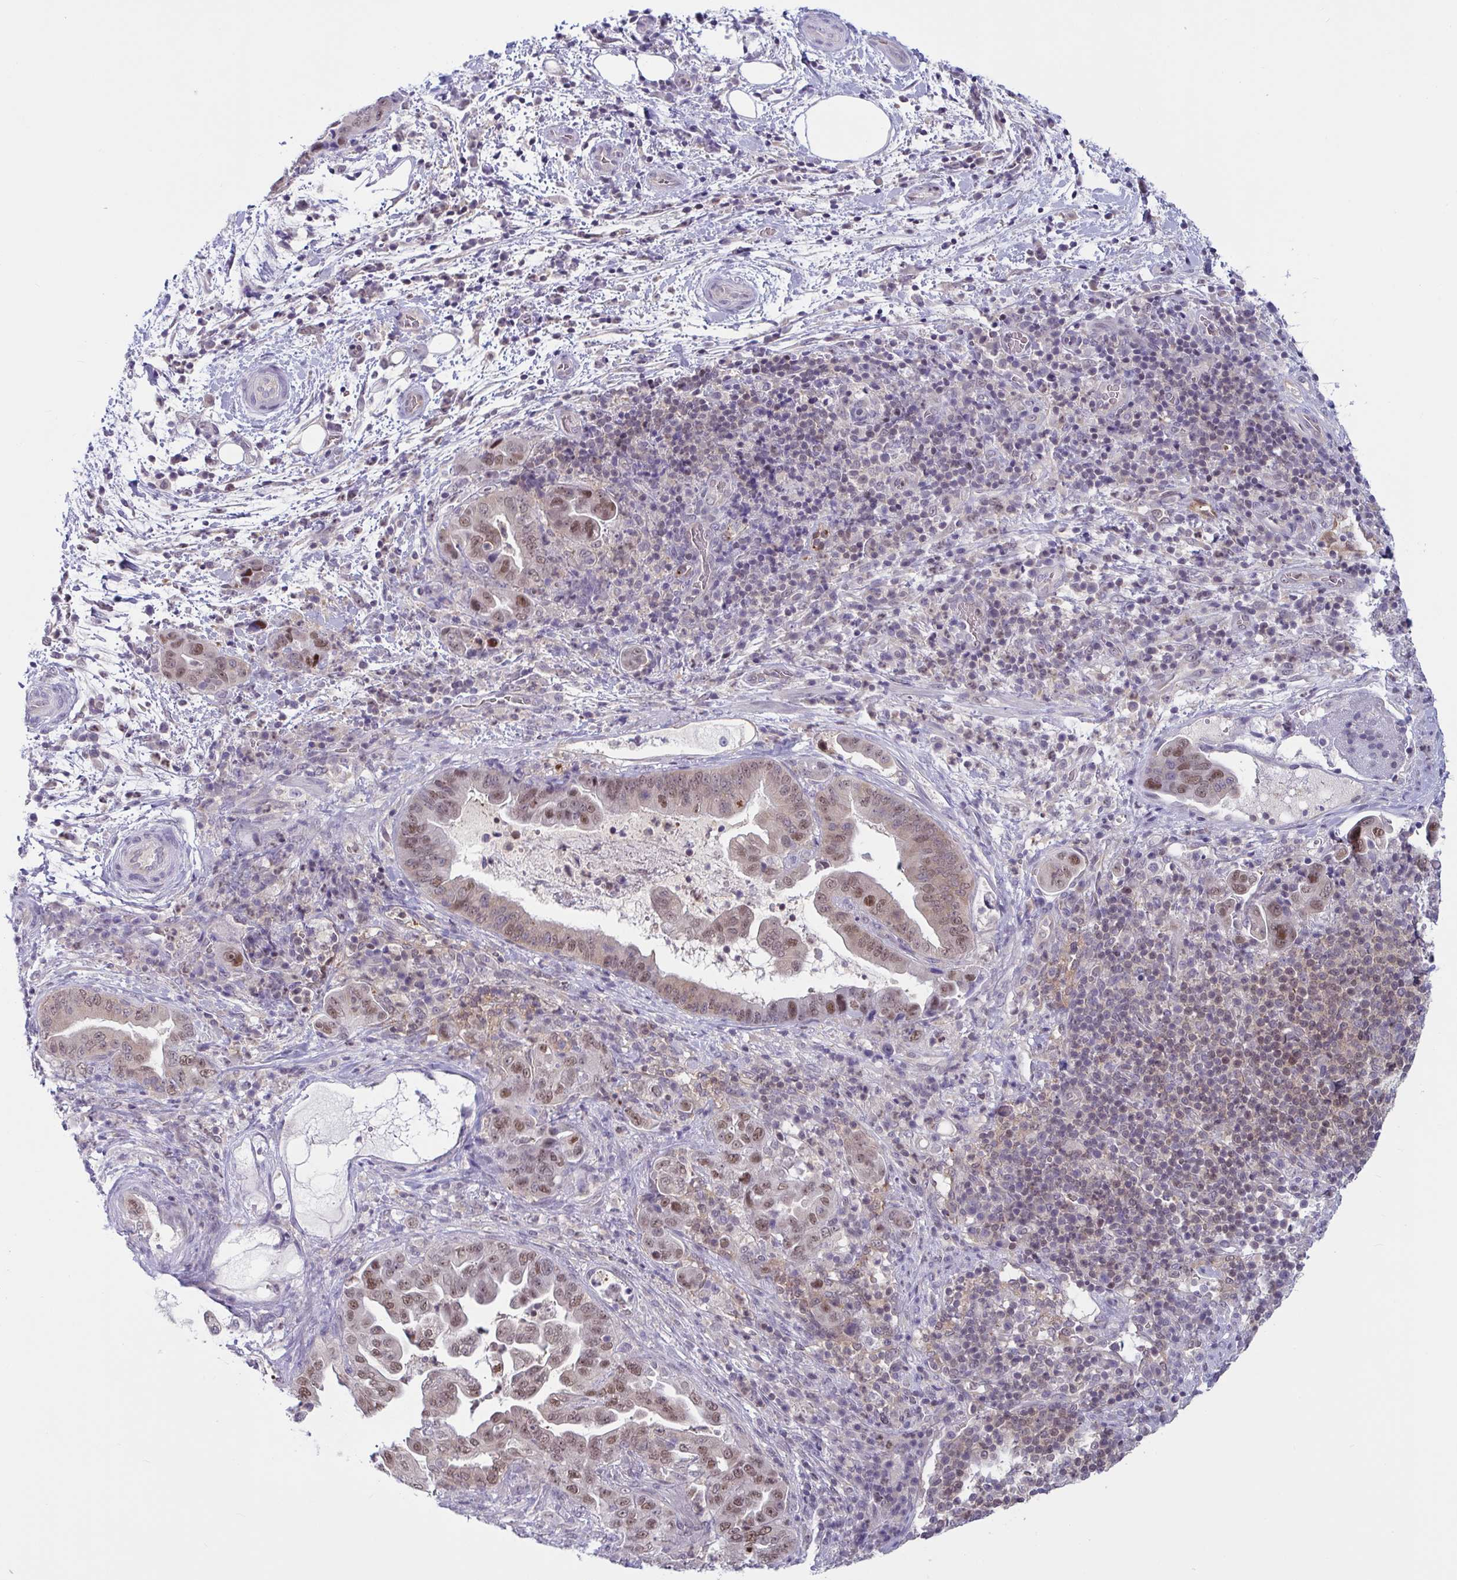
{"staining": {"intensity": "moderate", "quantity": ">75%", "location": "nuclear"}, "tissue": "pancreatic cancer", "cell_type": "Tumor cells", "image_type": "cancer", "snomed": [{"axis": "morphology", "description": "Normal tissue, NOS"}, {"axis": "morphology", "description": "Adenocarcinoma, NOS"}, {"axis": "topography", "description": "Lymph node"}, {"axis": "topography", "description": "Pancreas"}], "caption": "A brown stain highlights moderate nuclear positivity of a protein in human pancreatic adenocarcinoma tumor cells.", "gene": "TSN", "patient": {"sex": "female", "age": 67}}